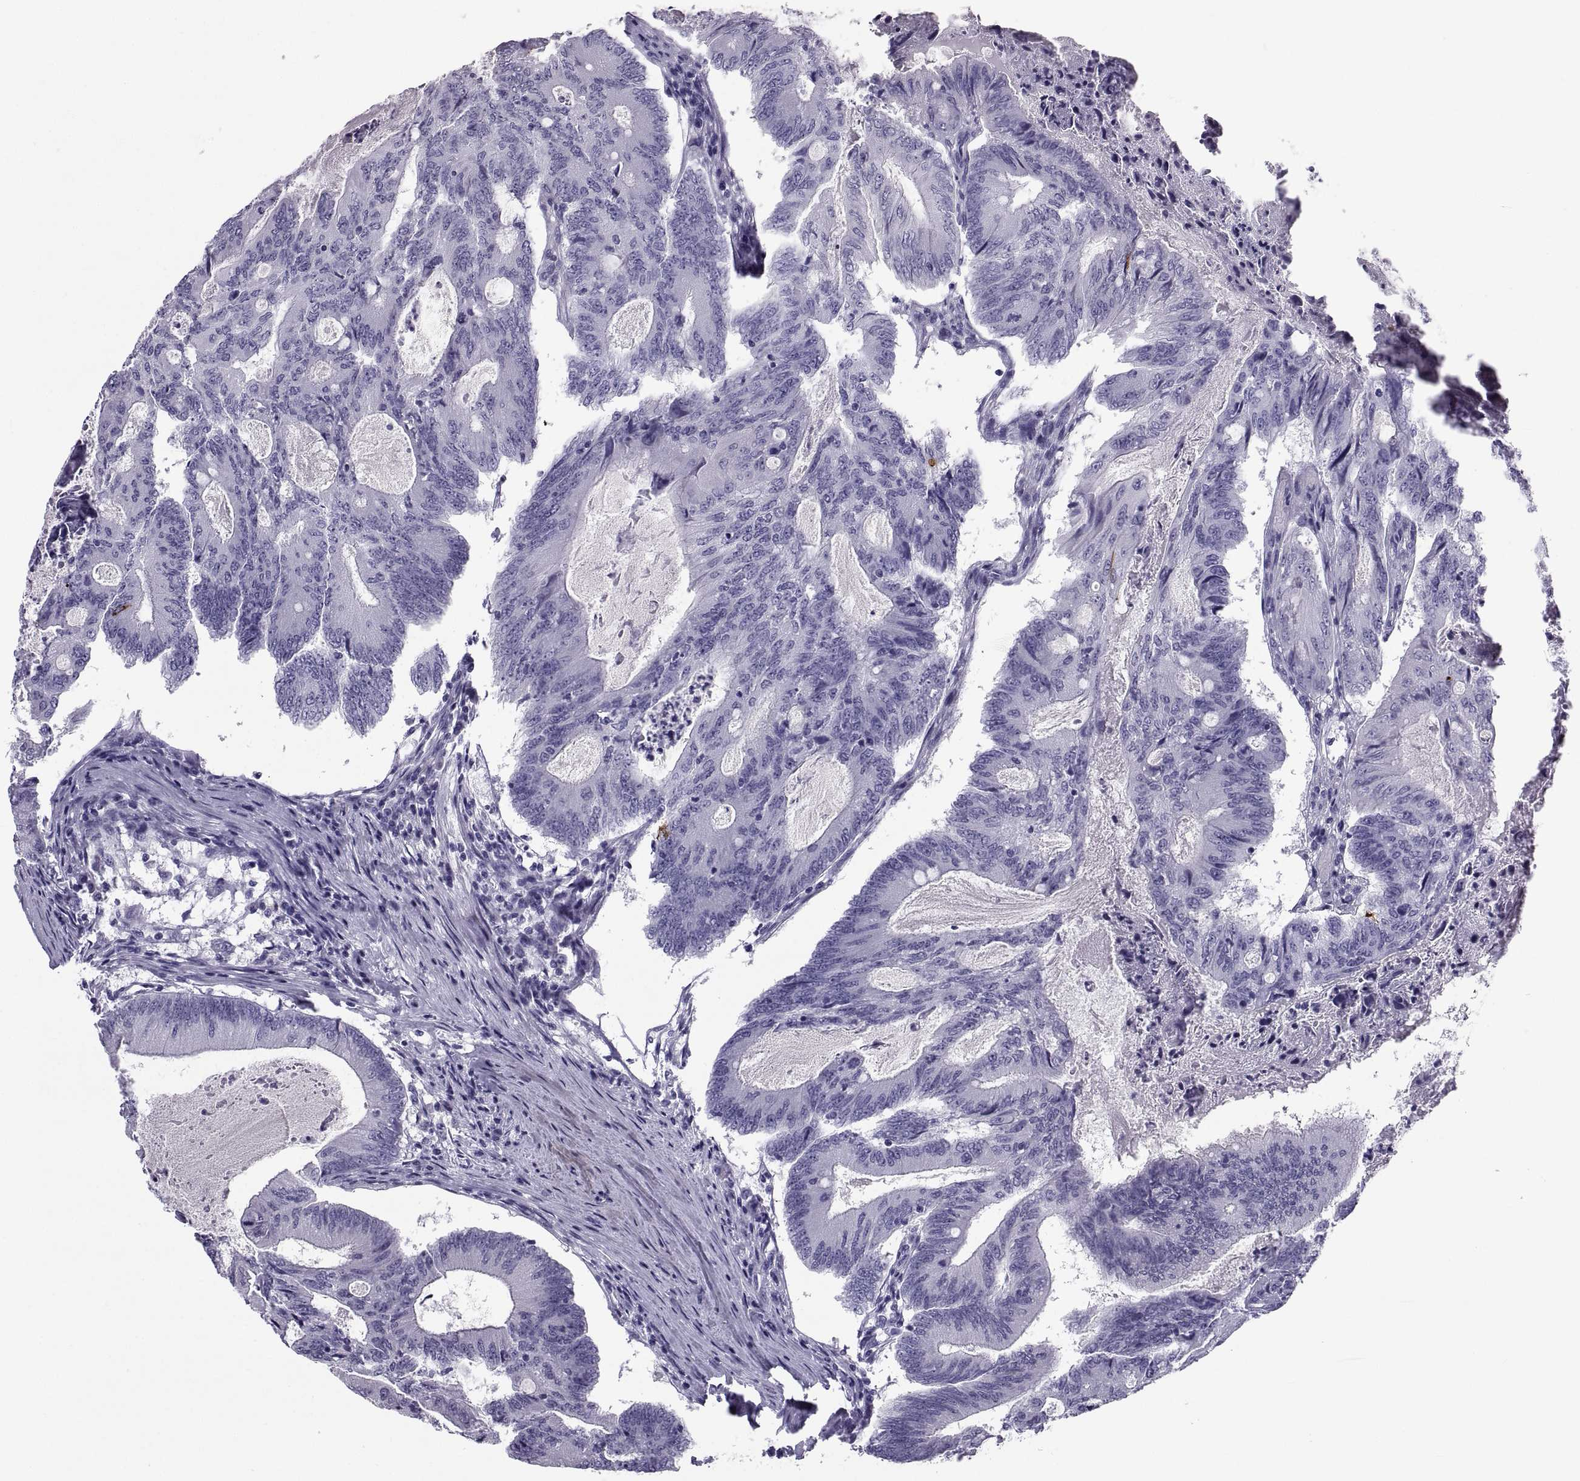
{"staining": {"intensity": "negative", "quantity": "none", "location": "none"}, "tissue": "colorectal cancer", "cell_type": "Tumor cells", "image_type": "cancer", "snomed": [{"axis": "morphology", "description": "Adenocarcinoma, NOS"}, {"axis": "topography", "description": "Colon"}], "caption": "Immunohistochemistry of colorectal cancer (adenocarcinoma) exhibits no staining in tumor cells. (IHC, brightfield microscopy, high magnification).", "gene": "PCSK1N", "patient": {"sex": "female", "age": 70}}